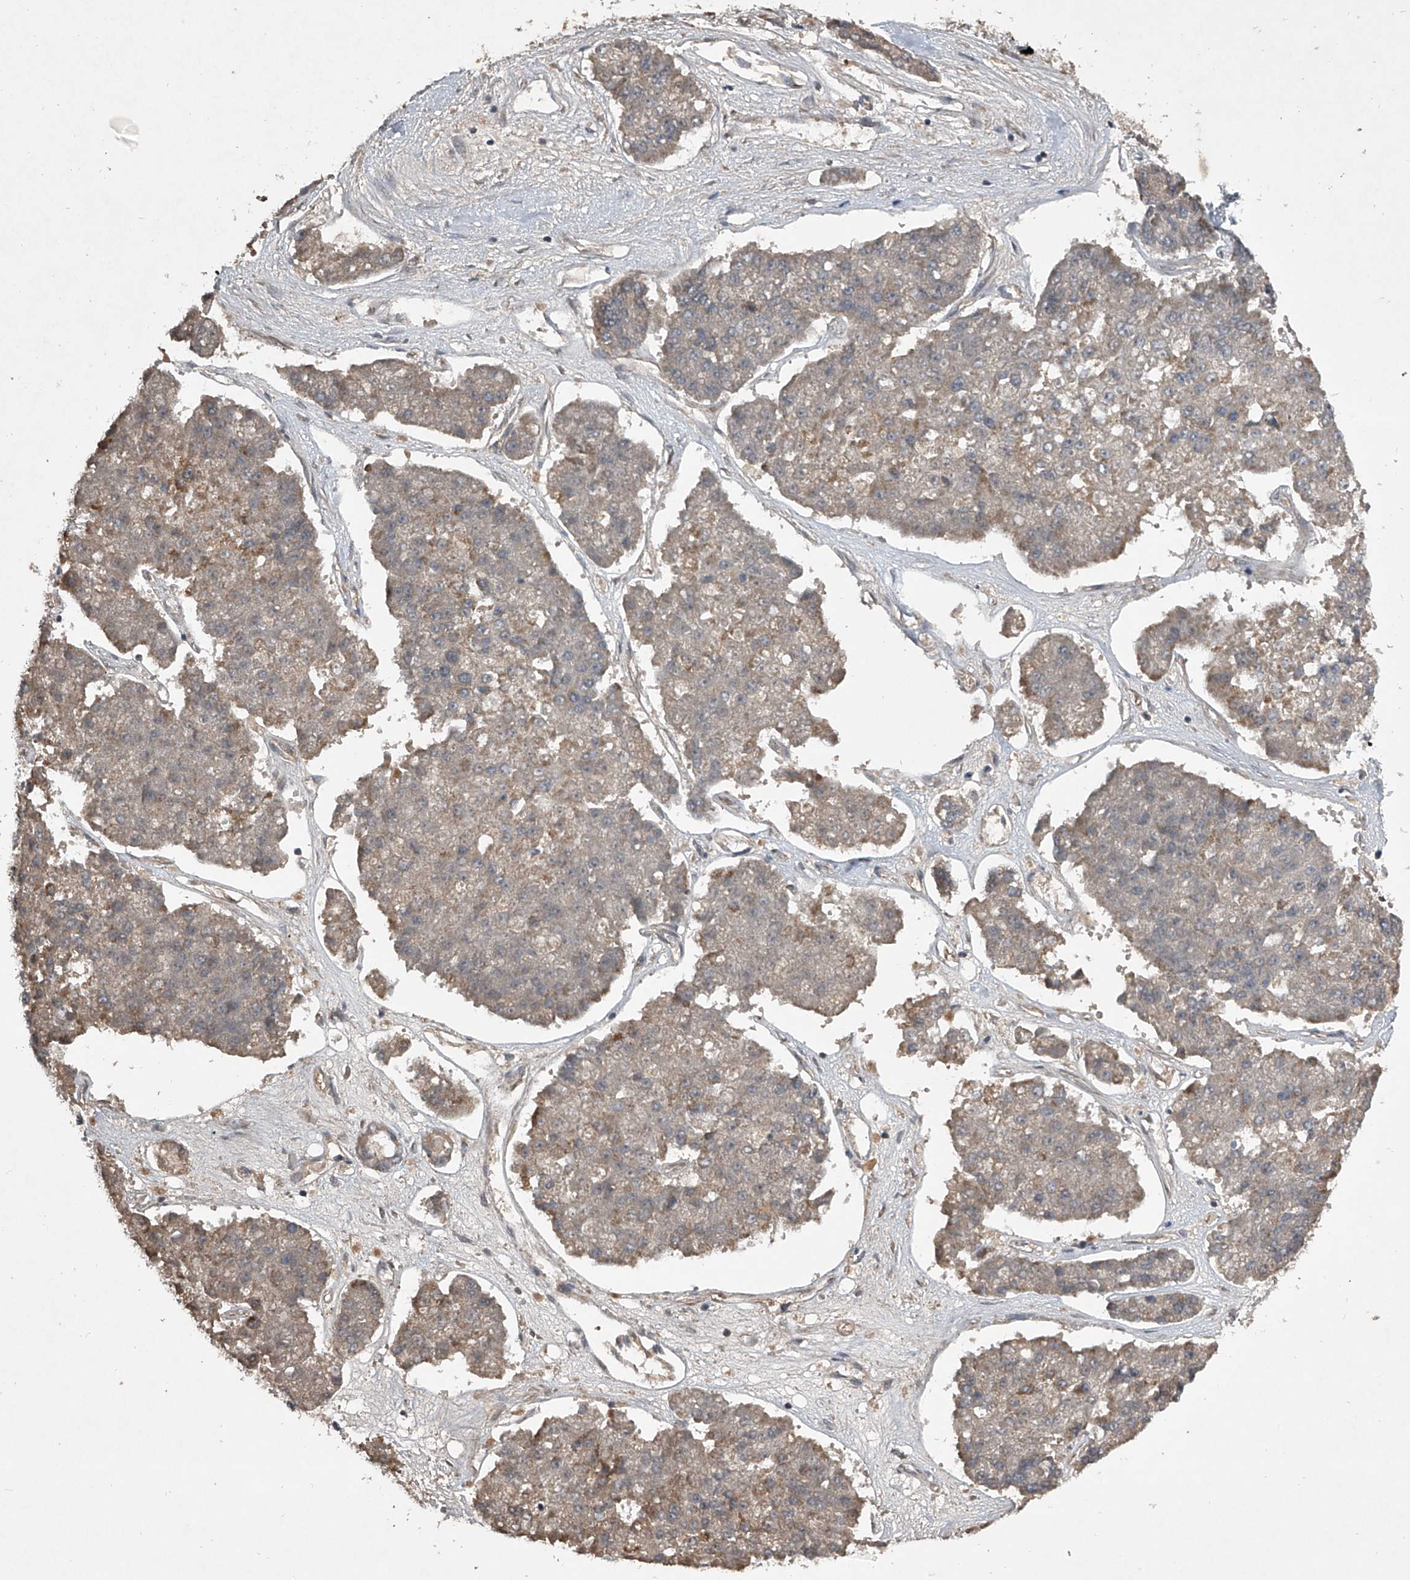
{"staining": {"intensity": "moderate", "quantity": "<25%", "location": "cytoplasmic/membranous"}, "tissue": "pancreatic cancer", "cell_type": "Tumor cells", "image_type": "cancer", "snomed": [{"axis": "morphology", "description": "Adenocarcinoma, NOS"}, {"axis": "topography", "description": "Pancreas"}], "caption": "Immunohistochemistry micrograph of neoplastic tissue: pancreatic cancer (adenocarcinoma) stained using immunohistochemistry (IHC) demonstrates low levels of moderate protein expression localized specifically in the cytoplasmic/membranous of tumor cells, appearing as a cytoplasmic/membranous brown color.", "gene": "NFS1", "patient": {"sex": "male", "age": 50}}